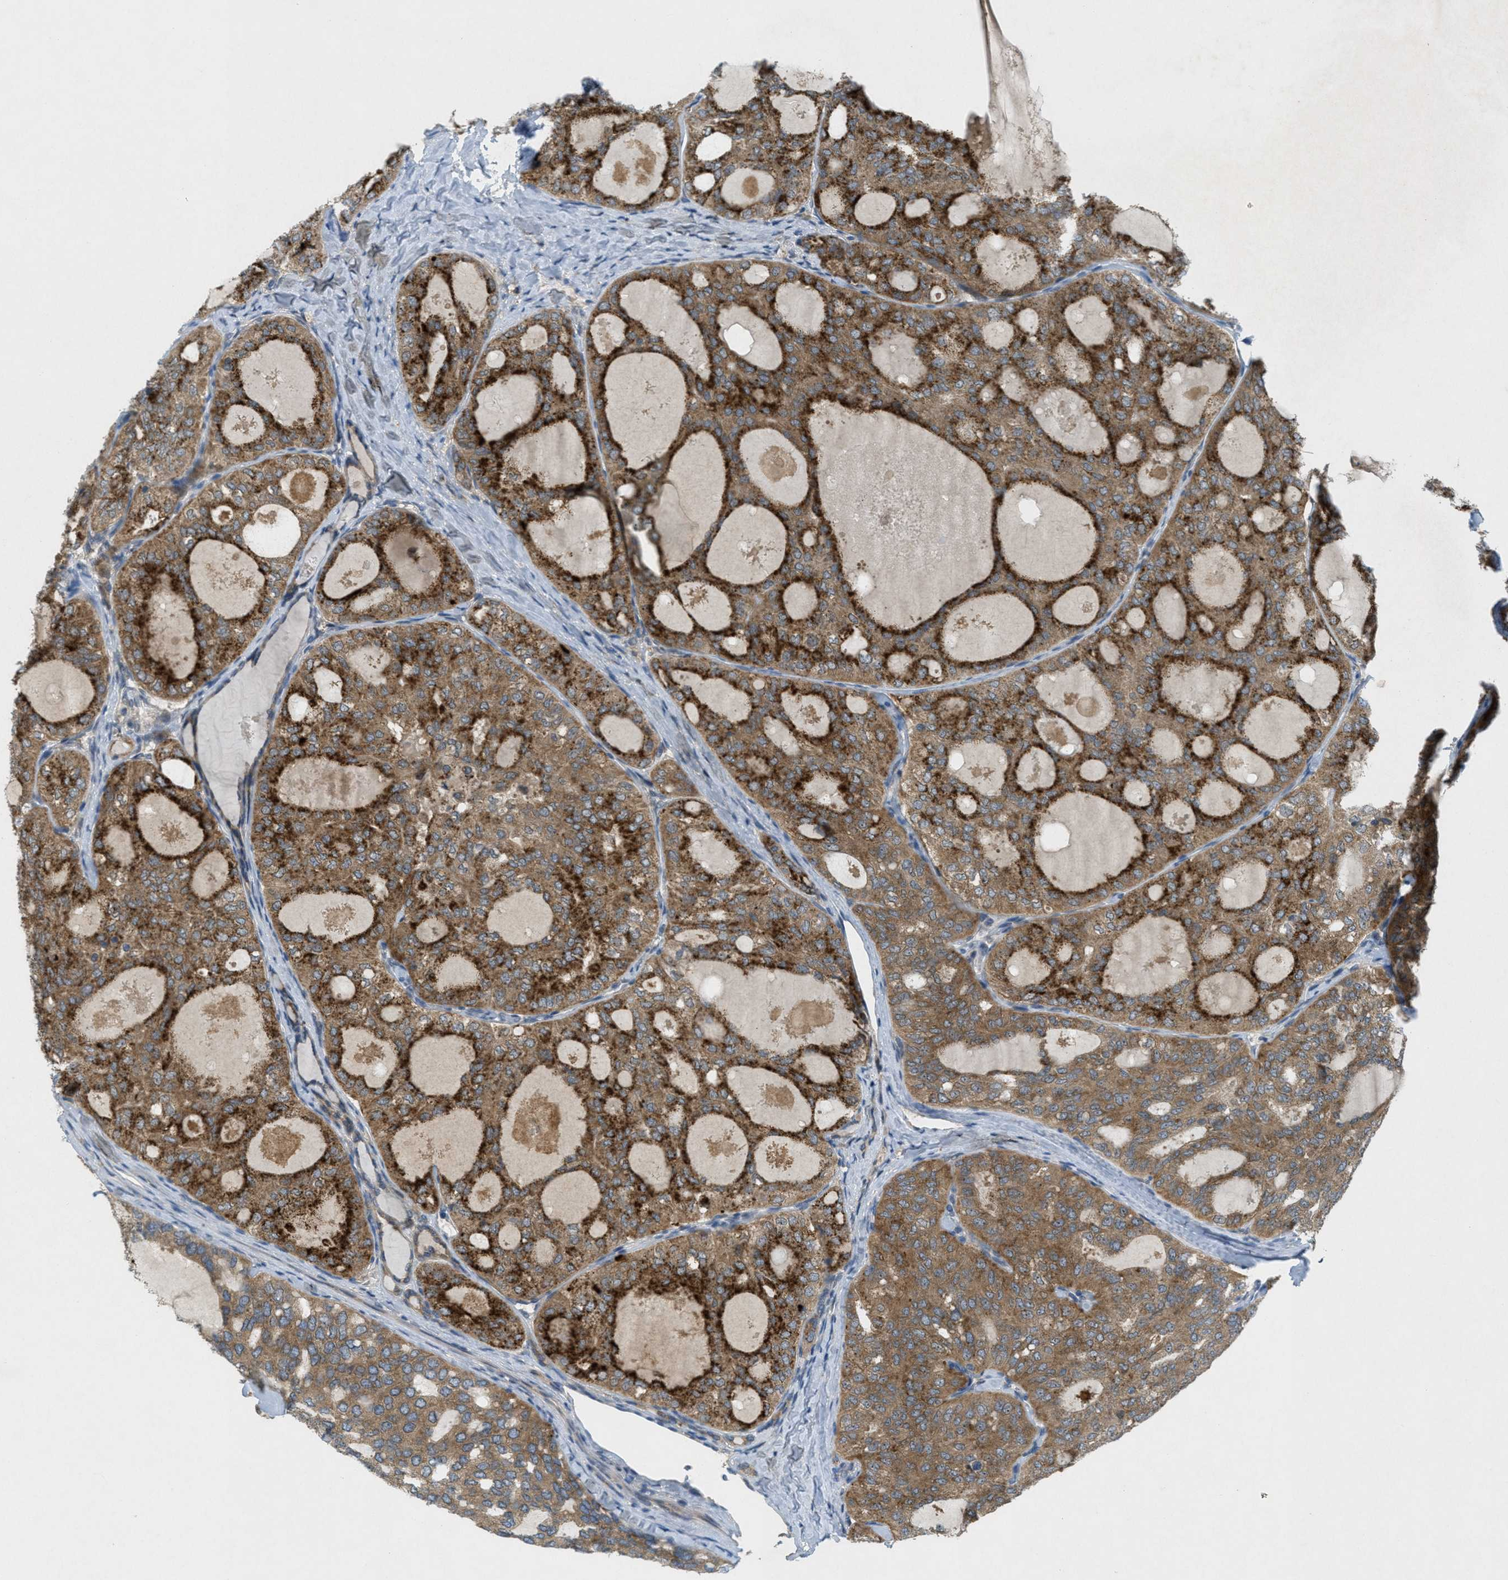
{"staining": {"intensity": "strong", "quantity": ">75%", "location": "cytoplasmic/membranous"}, "tissue": "thyroid cancer", "cell_type": "Tumor cells", "image_type": "cancer", "snomed": [{"axis": "morphology", "description": "Follicular adenoma carcinoma, NOS"}, {"axis": "topography", "description": "Thyroid gland"}], "caption": "Tumor cells demonstrate strong cytoplasmic/membranous positivity in approximately >75% of cells in follicular adenoma carcinoma (thyroid).", "gene": "SIGMAR1", "patient": {"sex": "male", "age": 75}}